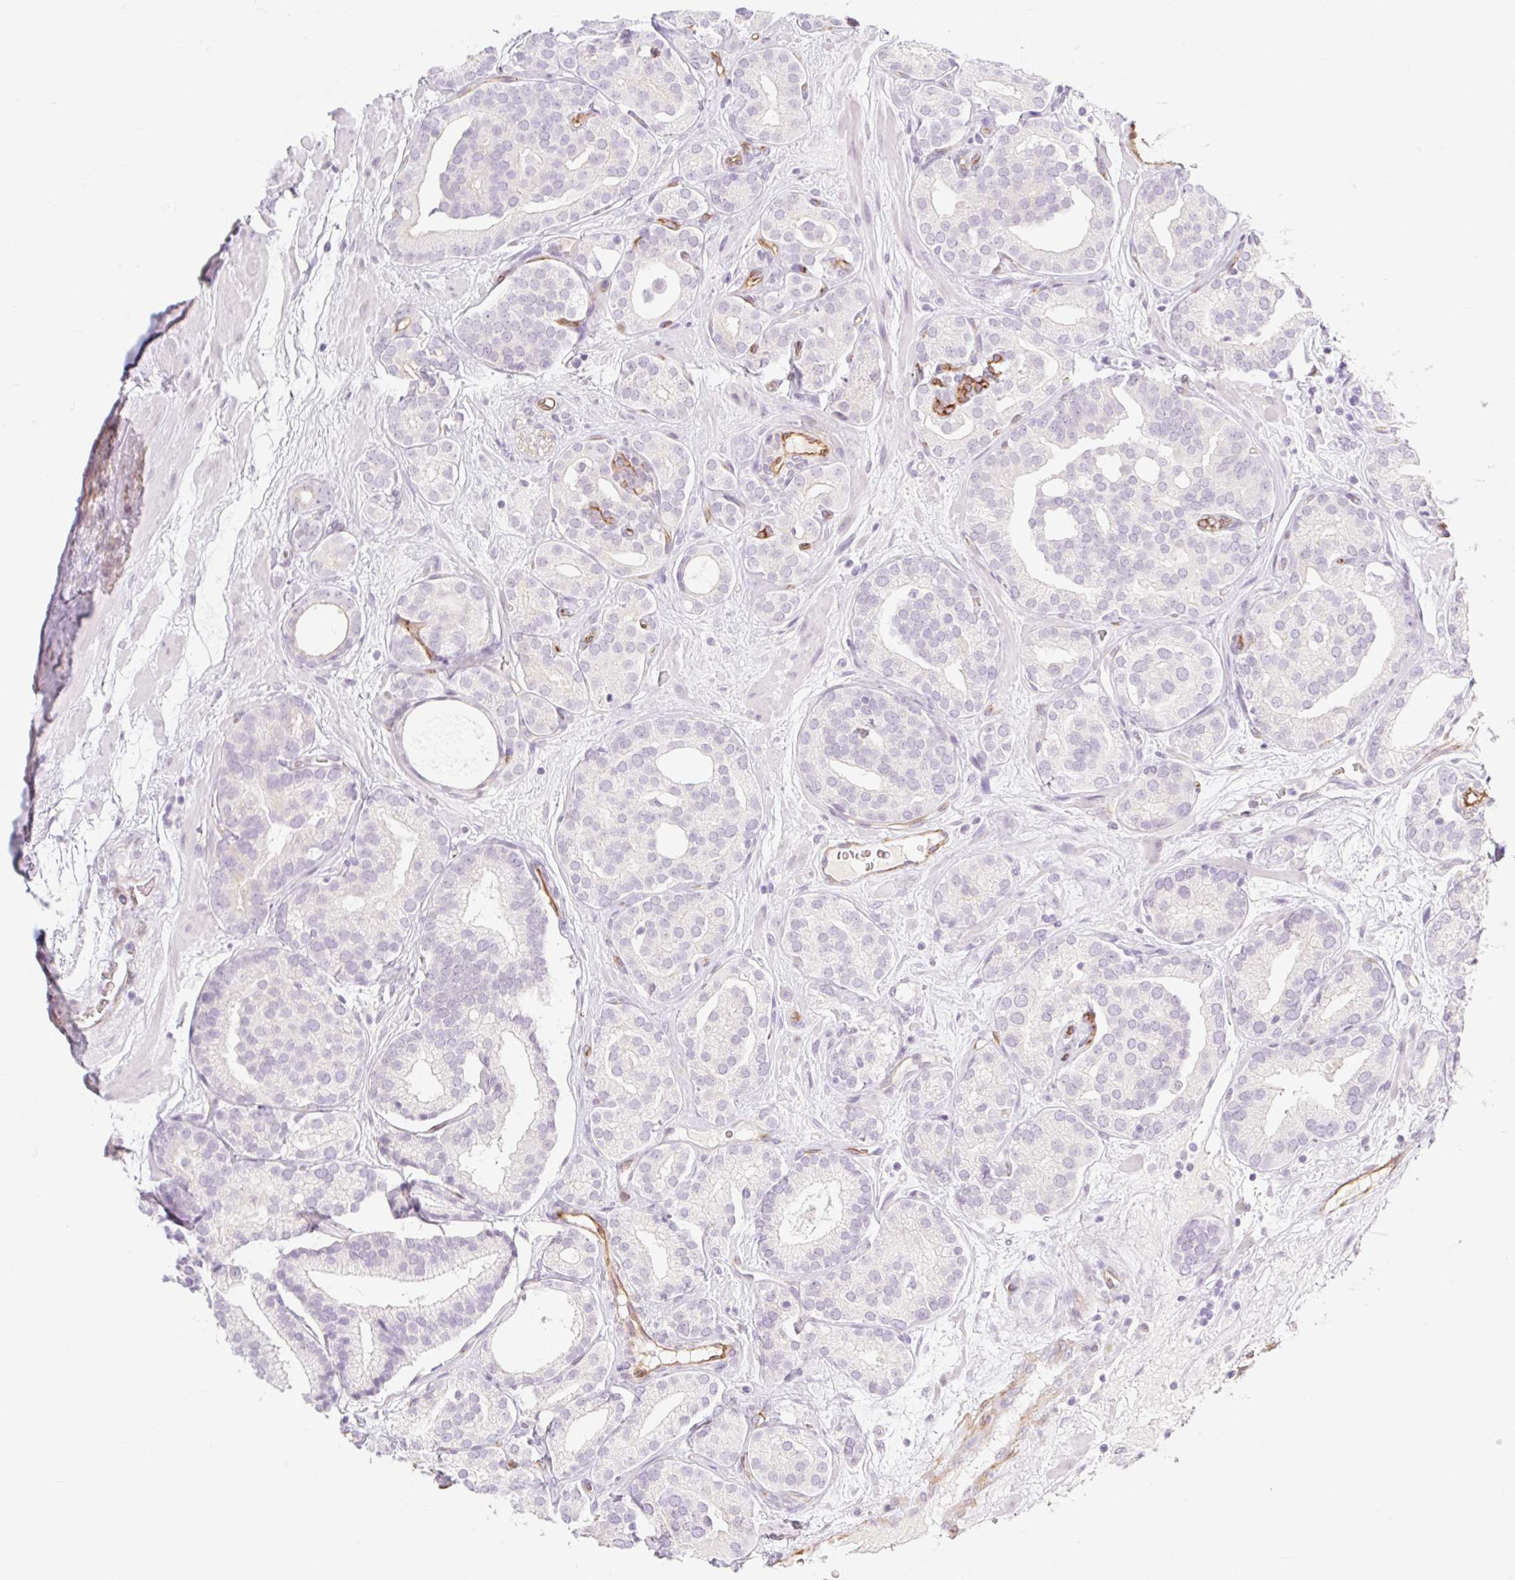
{"staining": {"intensity": "negative", "quantity": "none", "location": "none"}, "tissue": "prostate cancer", "cell_type": "Tumor cells", "image_type": "cancer", "snomed": [{"axis": "morphology", "description": "Adenocarcinoma, High grade"}, {"axis": "topography", "description": "Prostate"}], "caption": "DAB (3,3'-diaminobenzidine) immunohistochemical staining of human prostate high-grade adenocarcinoma exhibits no significant expression in tumor cells.", "gene": "TAF1L", "patient": {"sex": "male", "age": 66}}